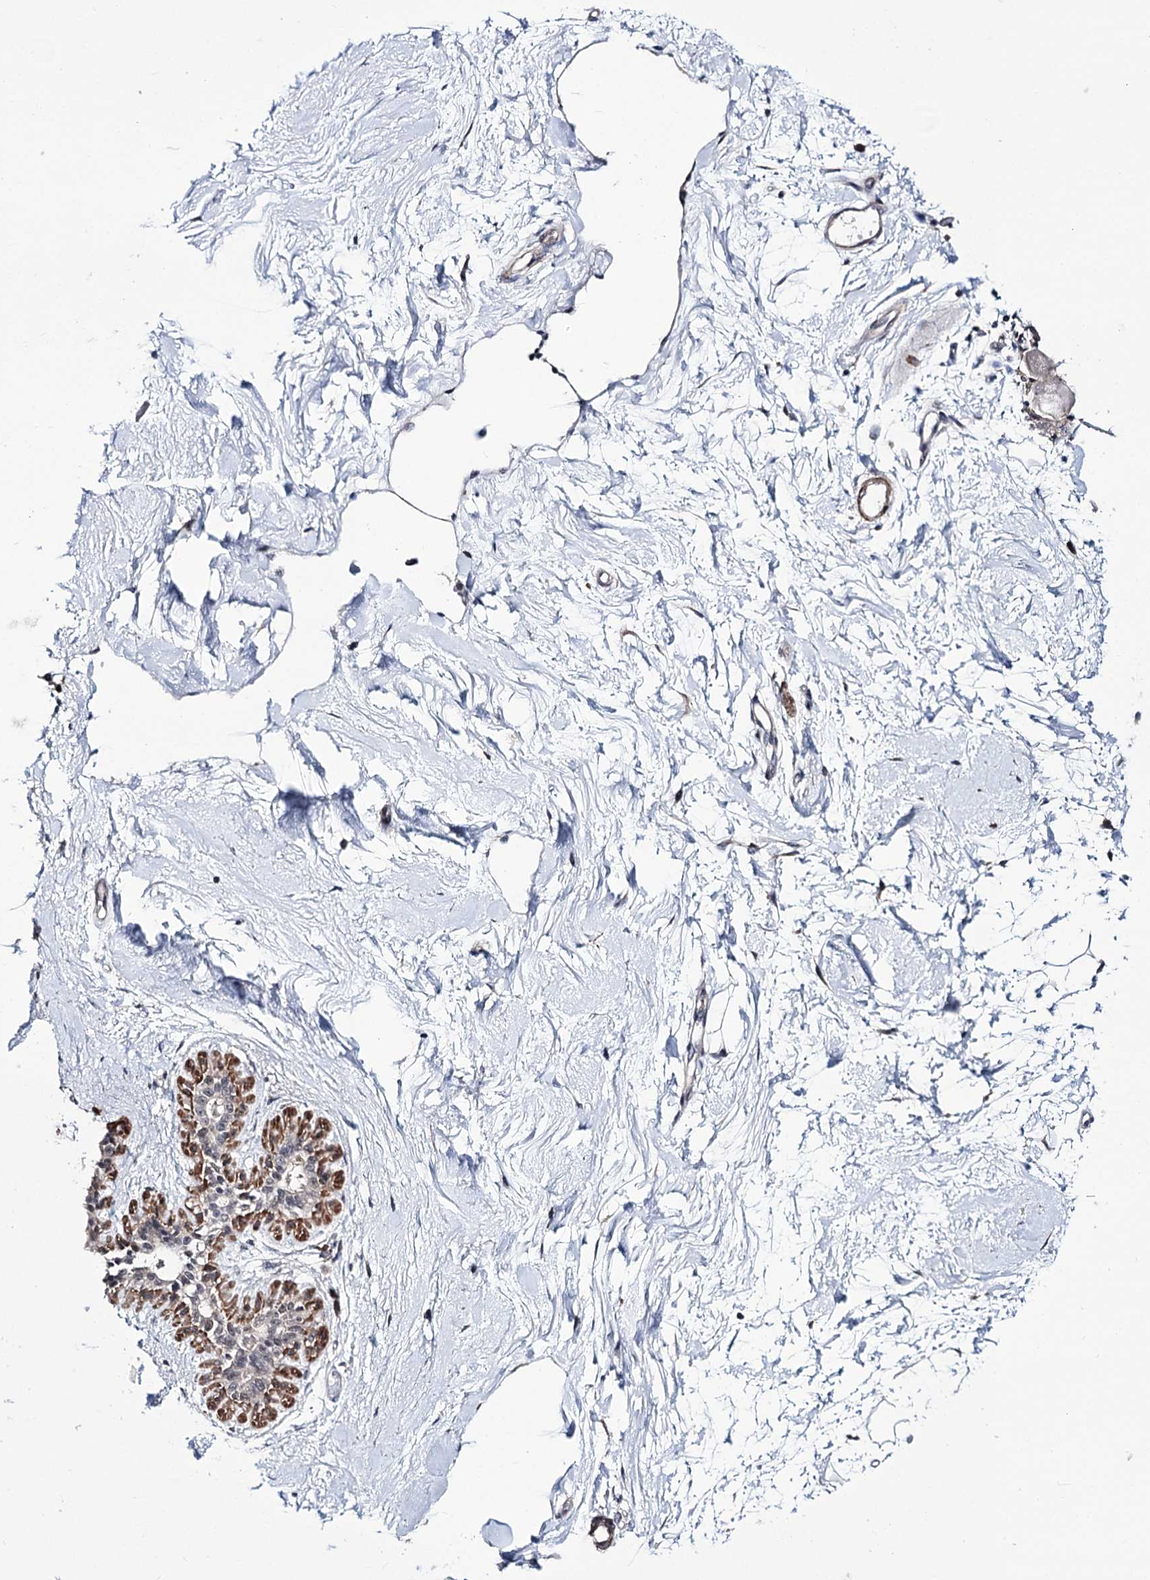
{"staining": {"intensity": "negative", "quantity": "none", "location": "none"}, "tissue": "breast", "cell_type": "Adipocytes", "image_type": "normal", "snomed": [{"axis": "morphology", "description": "Normal tissue, NOS"}, {"axis": "topography", "description": "Breast"}], "caption": "Immunohistochemistry (IHC) micrograph of unremarkable breast: human breast stained with DAB (3,3'-diaminobenzidine) shows no significant protein staining in adipocytes.", "gene": "PPRC1", "patient": {"sex": "female", "age": 45}}